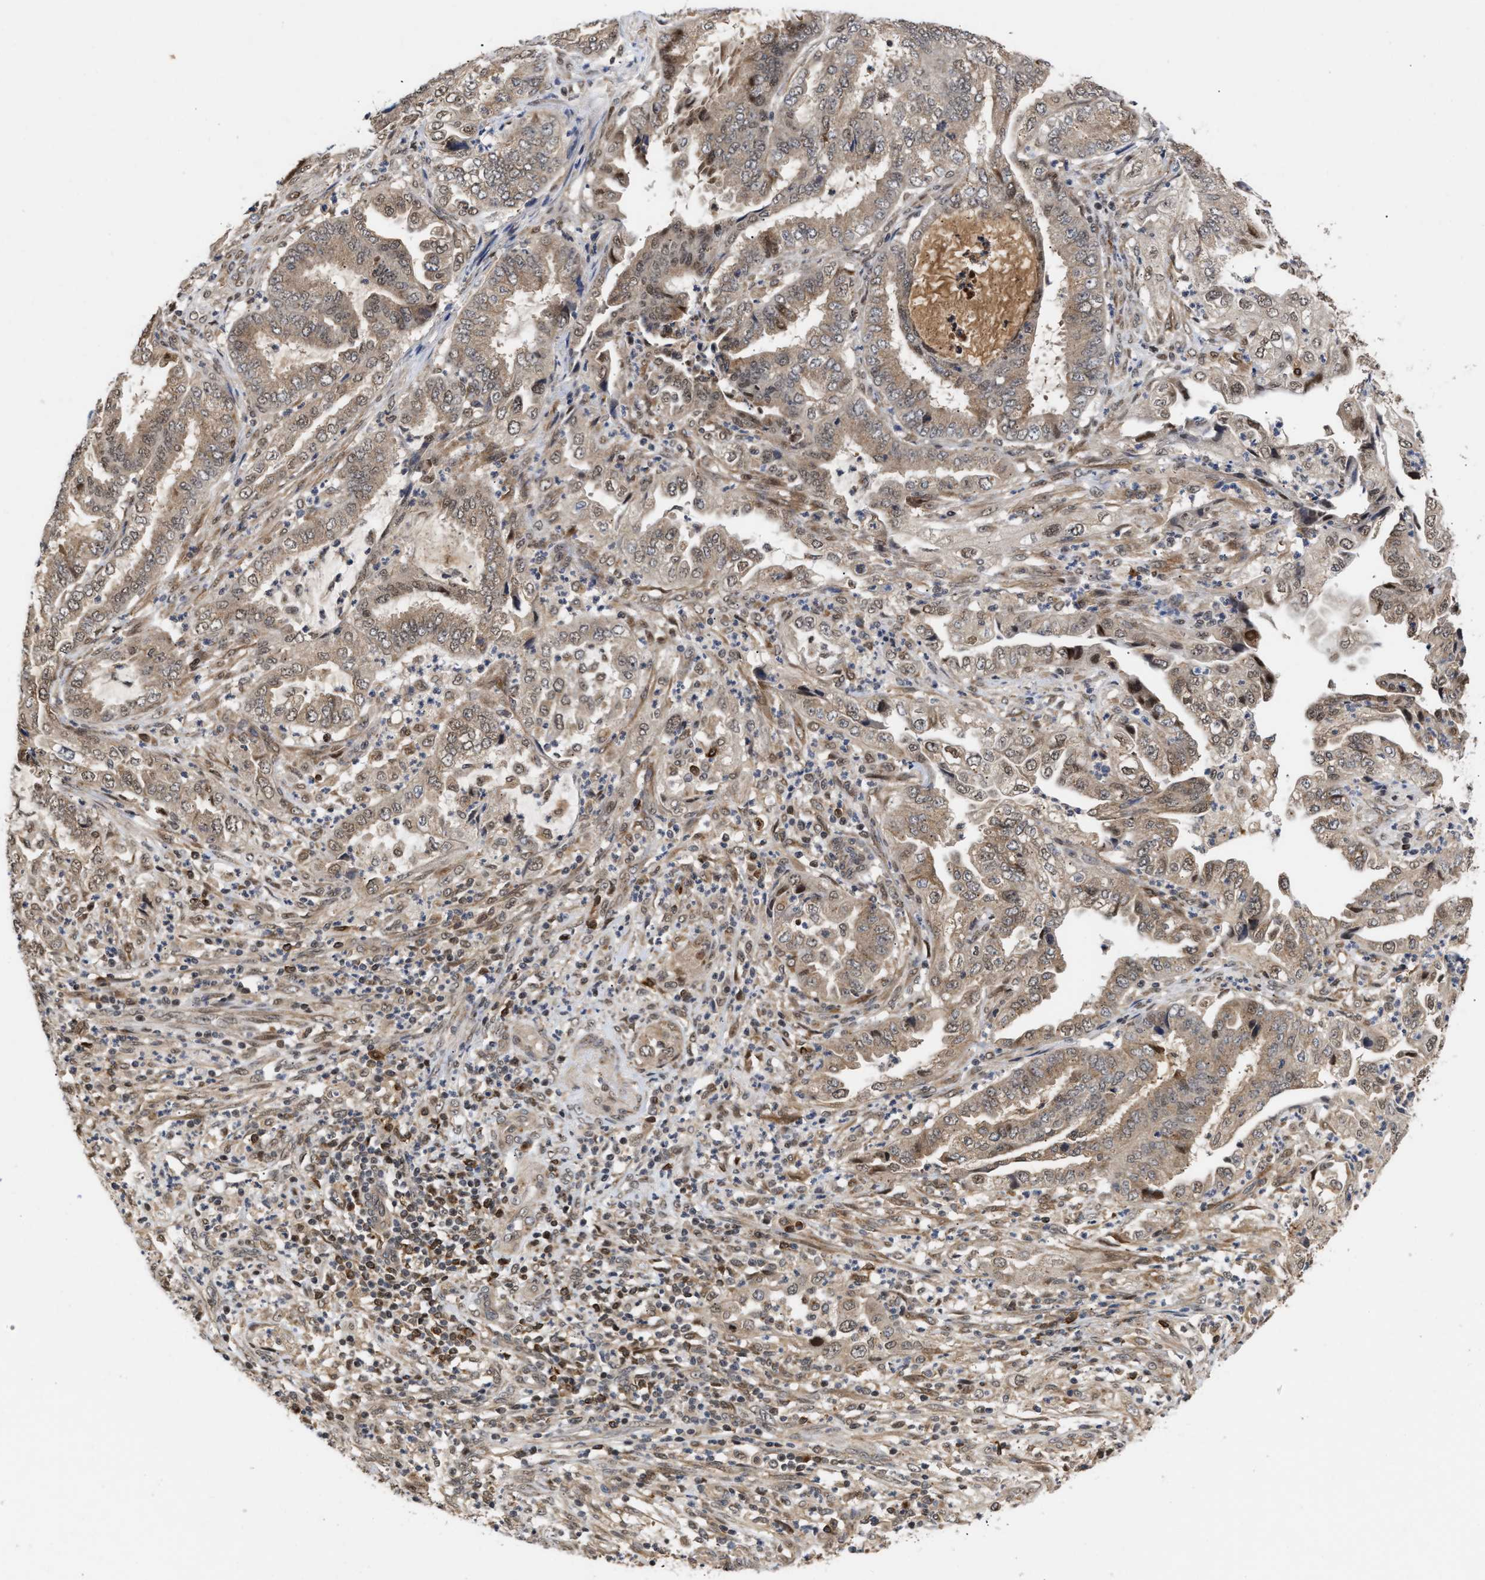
{"staining": {"intensity": "weak", "quantity": ">75%", "location": "cytoplasmic/membranous"}, "tissue": "endometrial cancer", "cell_type": "Tumor cells", "image_type": "cancer", "snomed": [{"axis": "morphology", "description": "Adenocarcinoma, NOS"}, {"axis": "topography", "description": "Endometrium"}], "caption": "Immunohistochemistry (IHC) histopathology image of endometrial cancer (adenocarcinoma) stained for a protein (brown), which demonstrates low levels of weak cytoplasmic/membranous positivity in about >75% of tumor cells.", "gene": "CLIP2", "patient": {"sex": "female", "age": 51}}